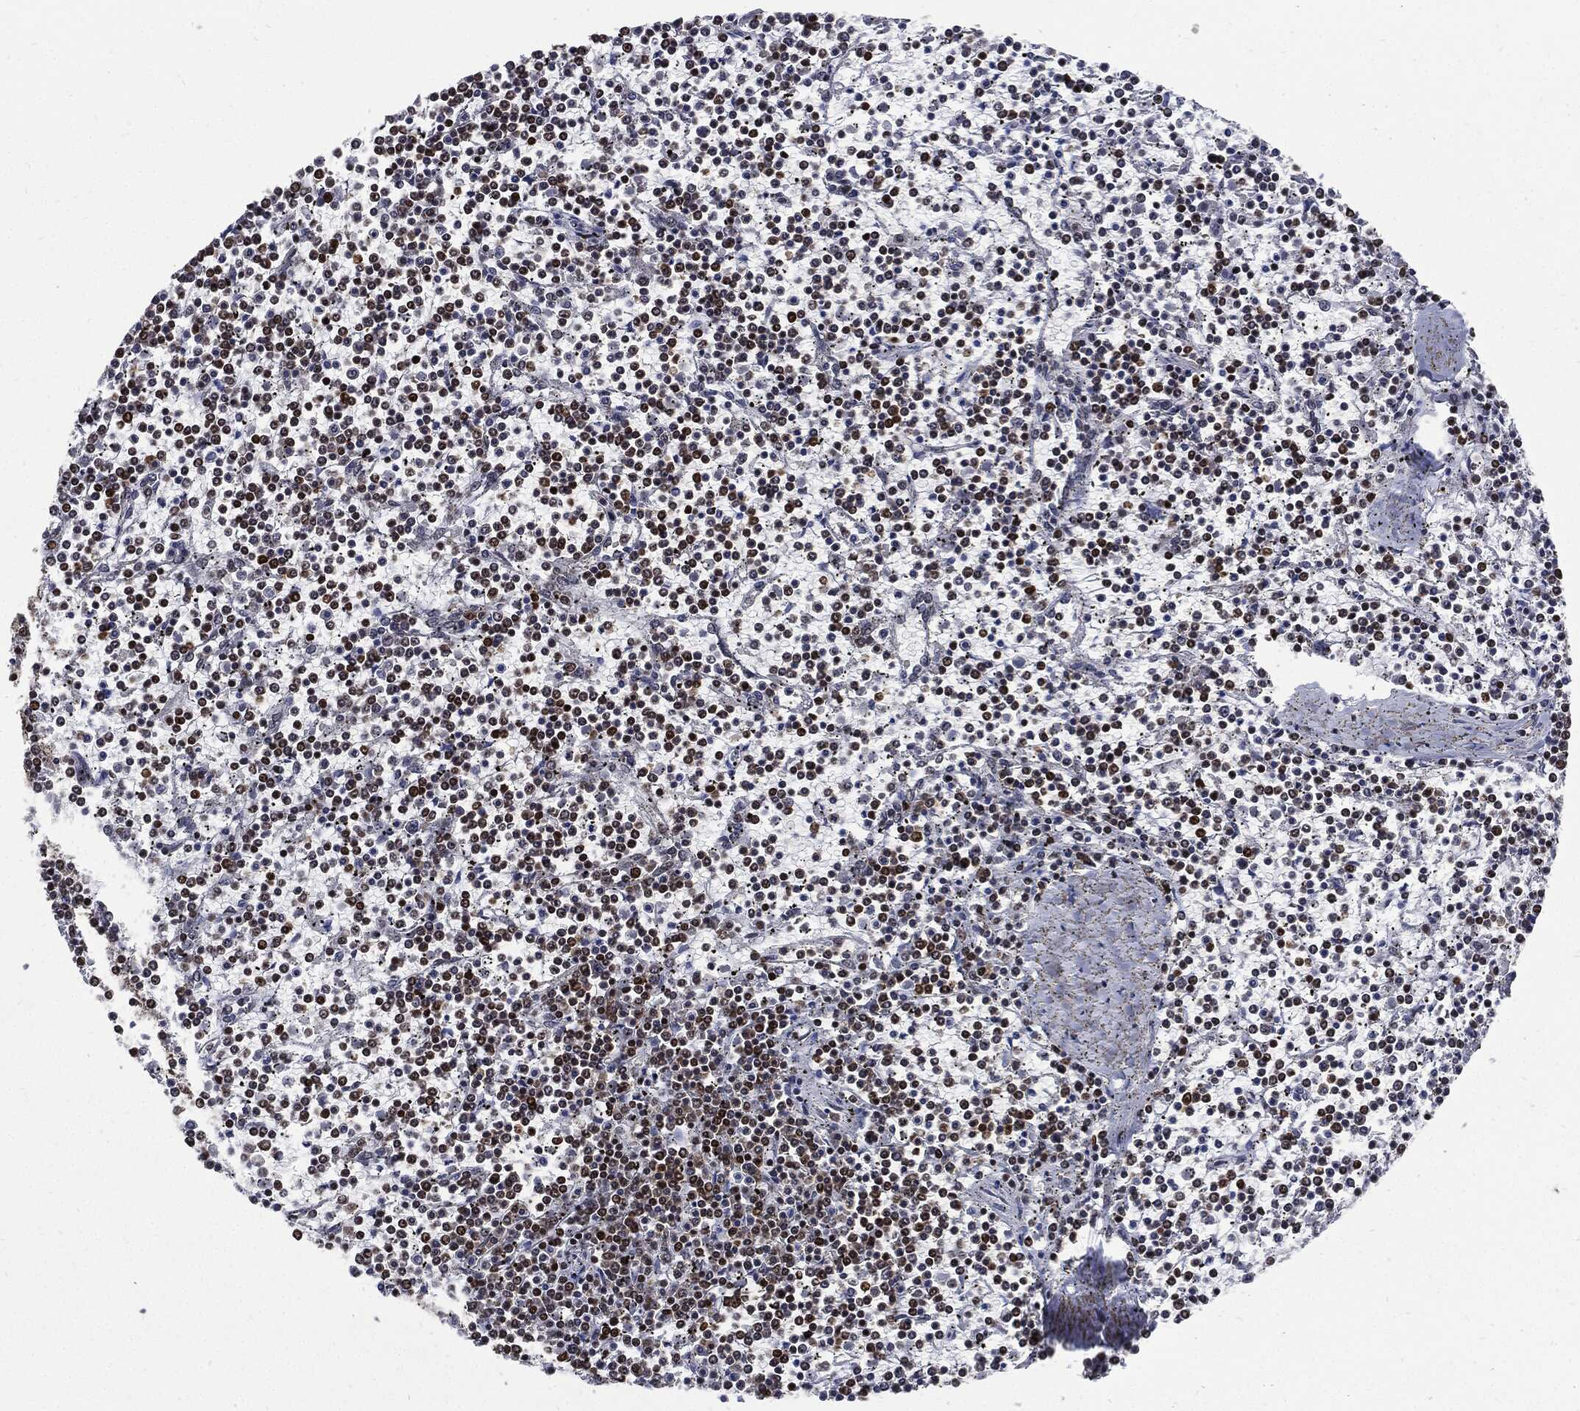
{"staining": {"intensity": "moderate", "quantity": "25%-75%", "location": "nuclear"}, "tissue": "lymphoma", "cell_type": "Tumor cells", "image_type": "cancer", "snomed": [{"axis": "morphology", "description": "Malignant lymphoma, non-Hodgkin's type, Low grade"}, {"axis": "topography", "description": "Spleen"}], "caption": "Protein expression analysis of low-grade malignant lymphoma, non-Hodgkin's type demonstrates moderate nuclear staining in about 25%-75% of tumor cells.", "gene": "TERF2", "patient": {"sex": "female", "age": 19}}